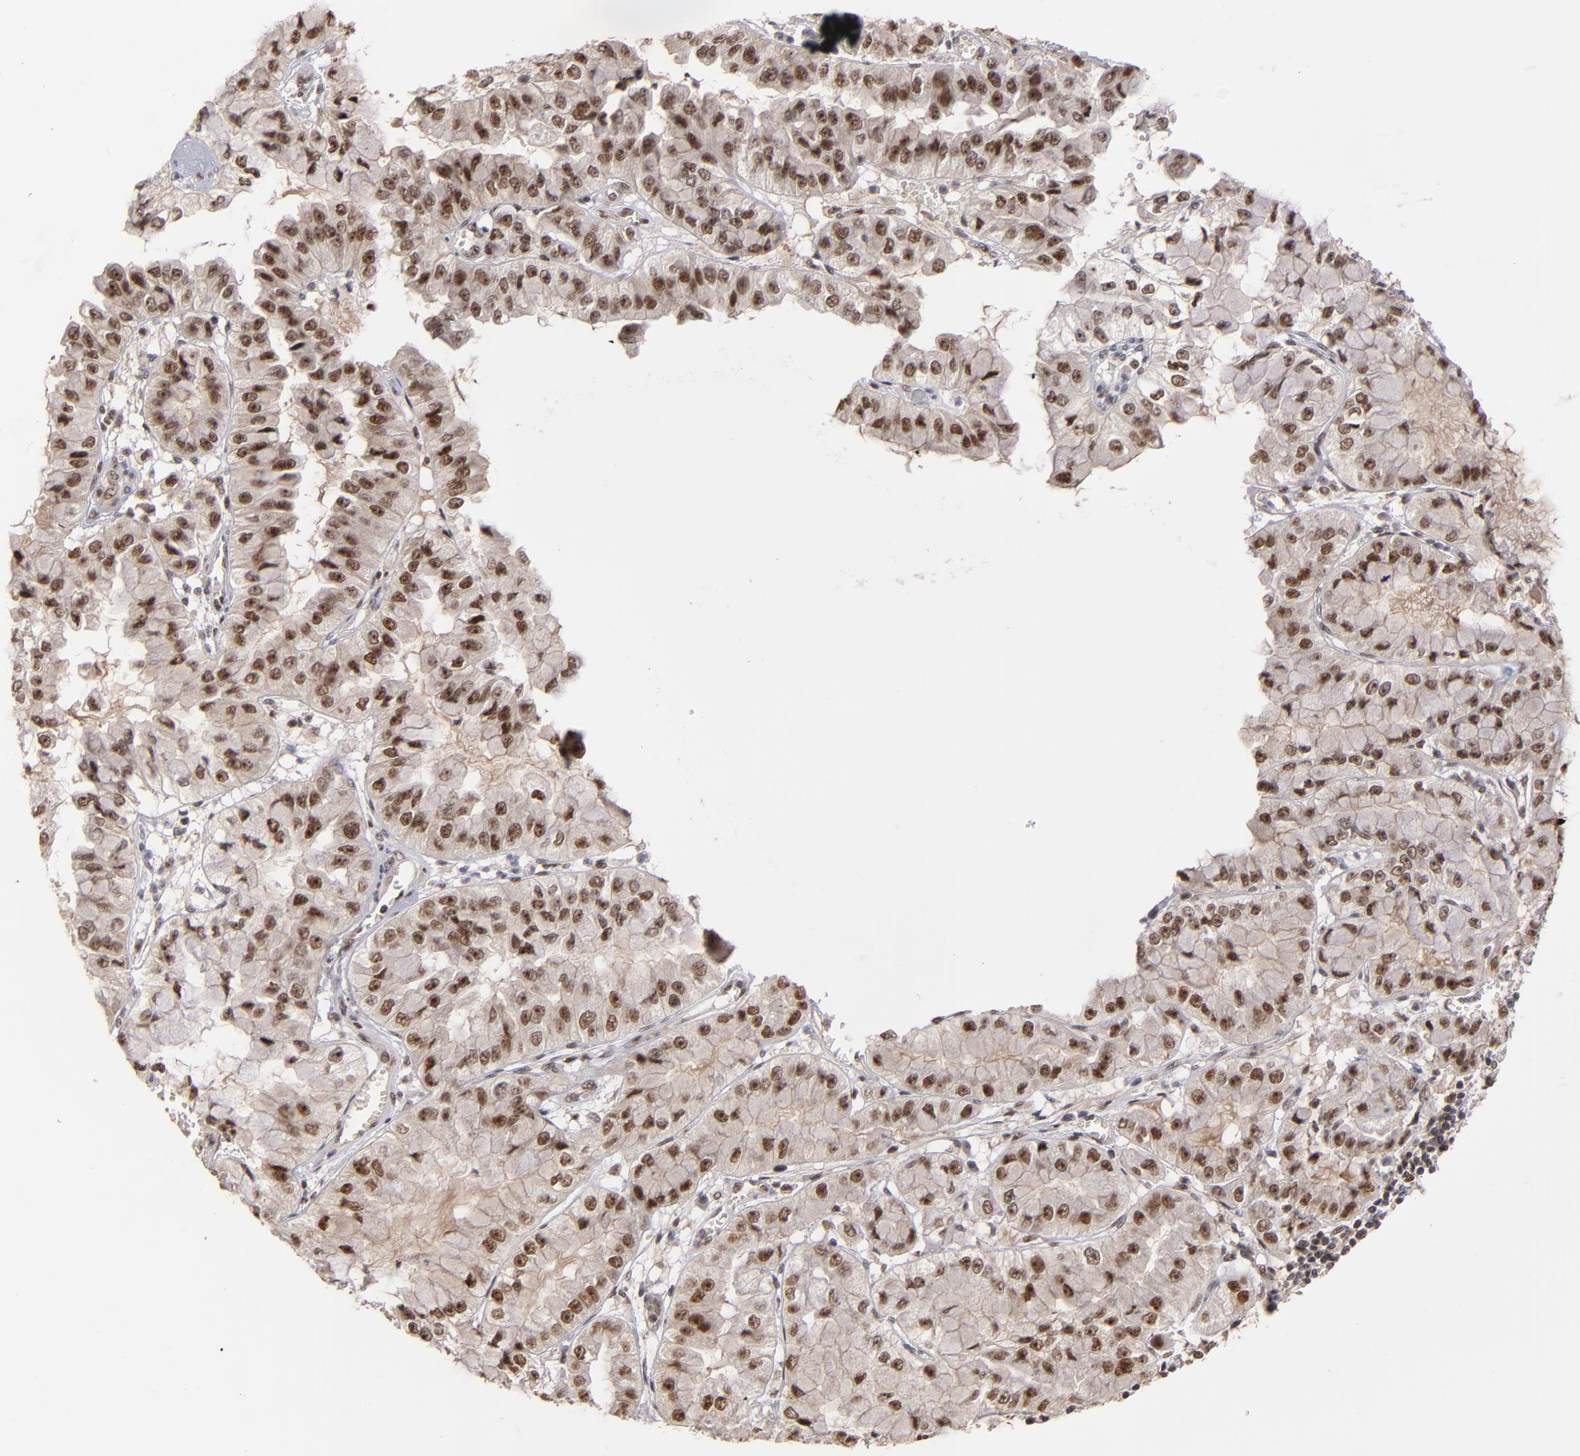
{"staining": {"intensity": "strong", "quantity": ">75%", "location": "nuclear"}, "tissue": "liver cancer", "cell_type": "Tumor cells", "image_type": "cancer", "snomed": [{"axis": "morphology", "description": "Cholangiocarcinoma"}, {"axis": "topography", "description": "Liver"}], "caption": "High-magnification brightfield microscopy of liver cholangiocarcinoma stained with DAB (brown) and counterstained with hematoxylin (blue). tumor cells exhibit strong nuclear staining is seen in approximately>75% of cells. (IHC, brightfield microscopy, high magnification).", "gene": "ZNF234", "patient": {"sex": "female", "age": 79}}